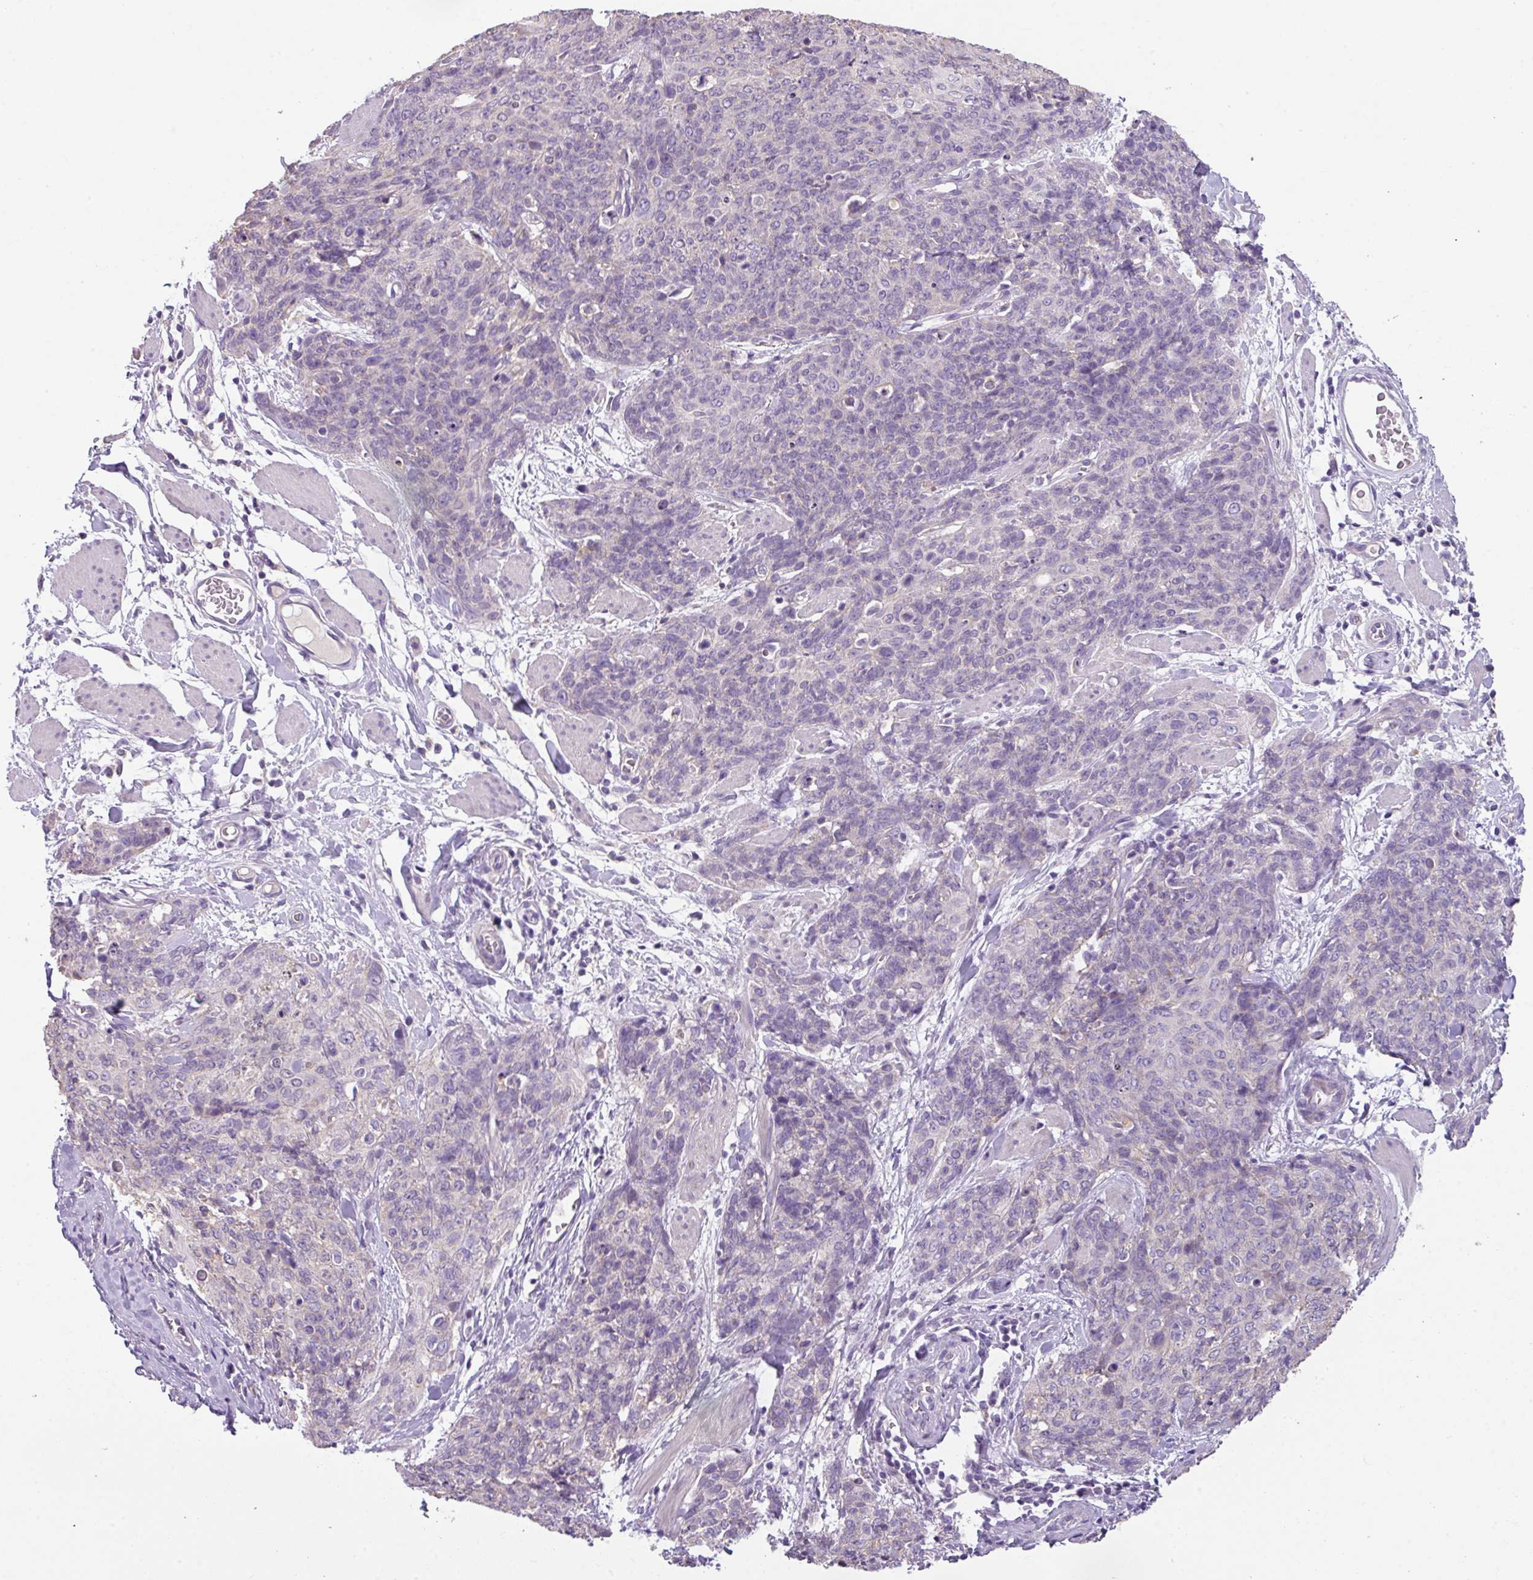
{"staining": {"intensity": "negative", "quantity": "none", "location": "none"}, "tissue": "skin cancer", "cell_type": "Tumor cells", "image_type": "cancer", "snomed": [{"axis": "morphology", "description": "Squamous cell carcinoma, NOS"}, {"axis": "topography", "description": "Skin"}, {"axis": "topography", "description": "Vulva"}], "caption": "This is an immunohistochemistry image of skin cancer. There is no staining in tumor cells.", "gene": "PALS2", "patient": {"sex": "female", "age": 85}}